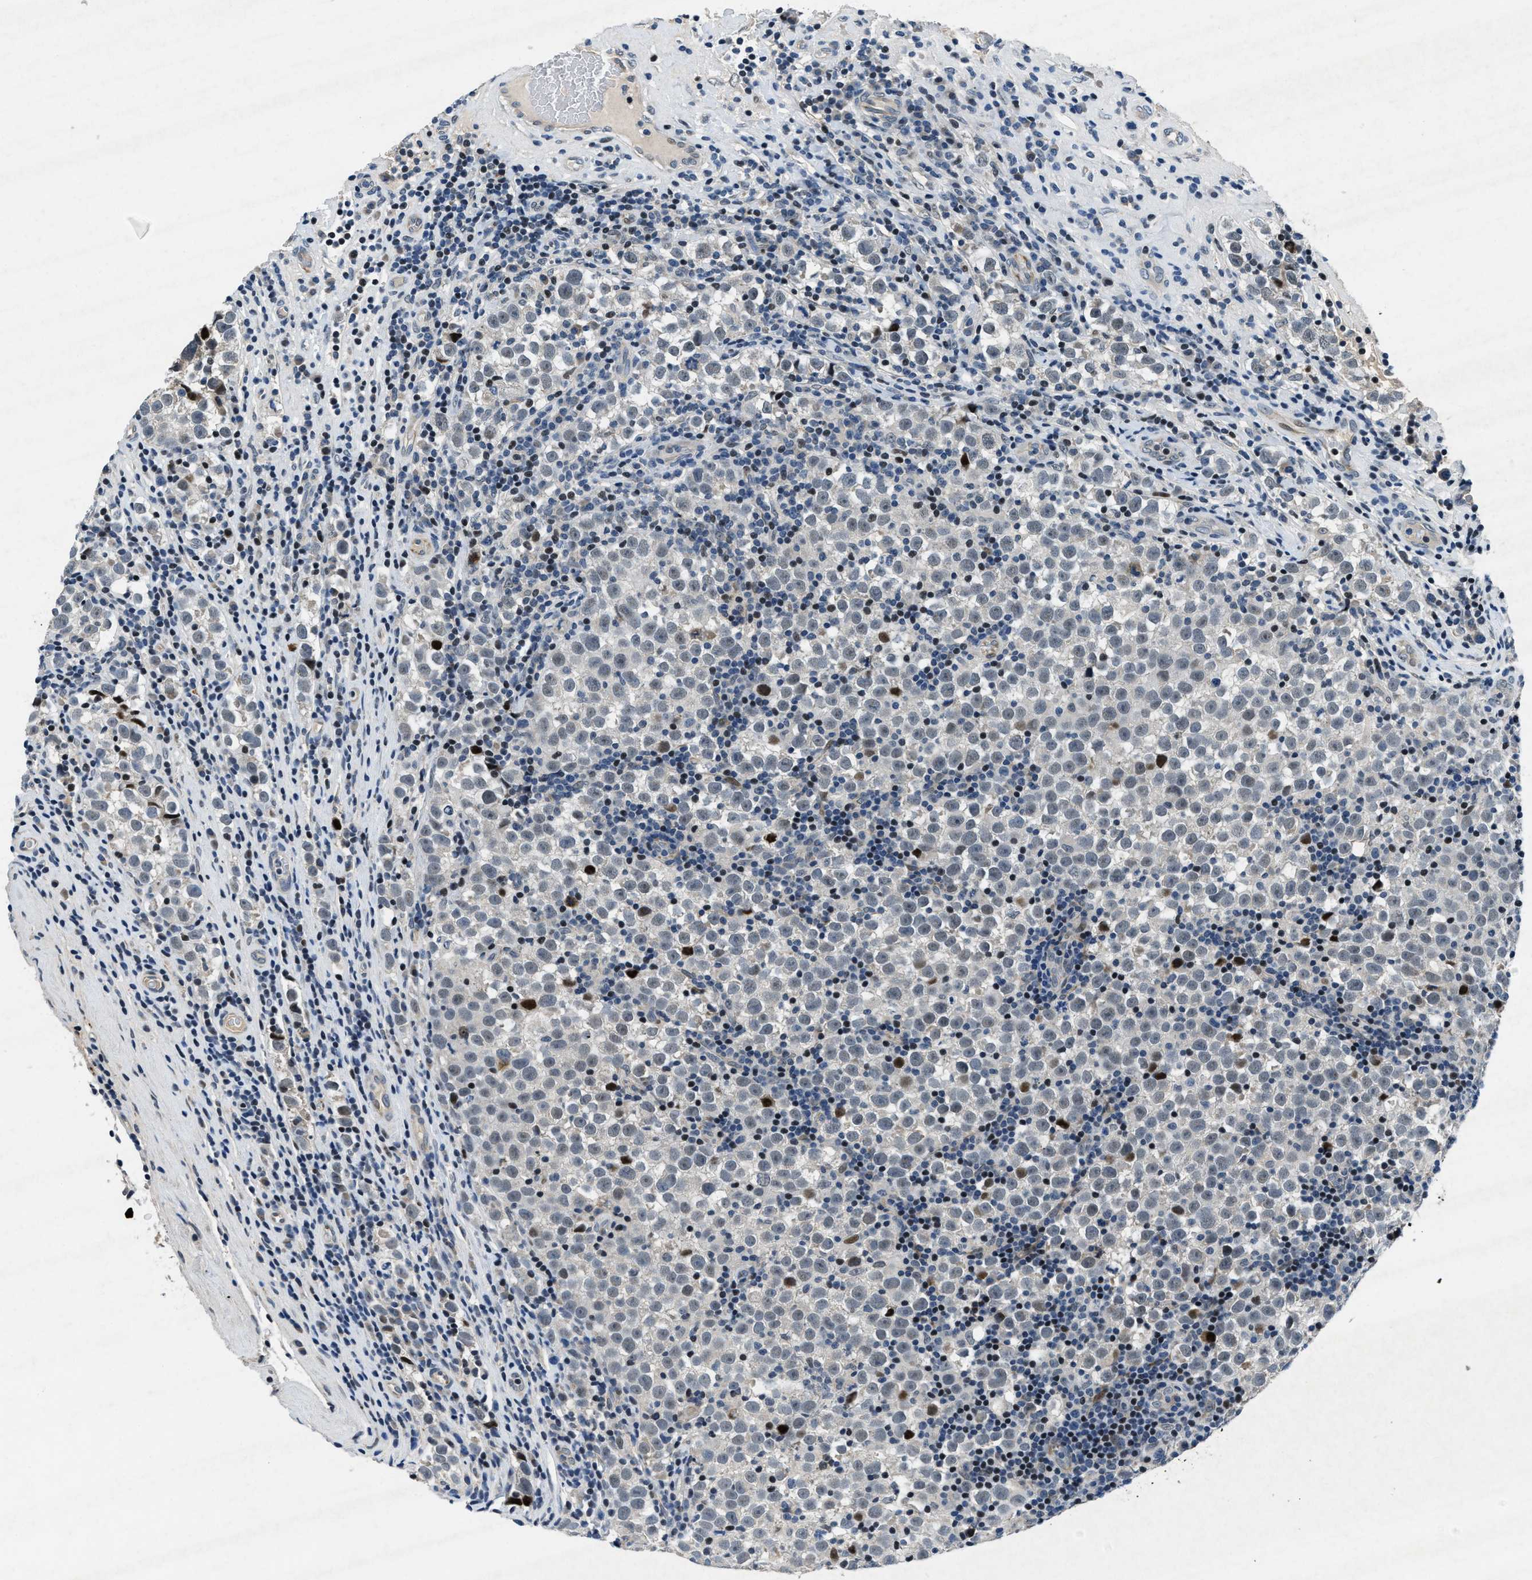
{"staining": {"intensity": "negative", "quantity": "none", "location": "none"}, "tissue": "testis cancer", "cell_type": "Tumor cells", "image_type": "cancer", "snomed": [{"axis": "morphology", "description": "Normal tissue, NOS"}, {"axis": "morphology", "description": "Seminoma, NOS"}, {"axis": "topography", "description": "Testis"}], "caption": "Immunohistochemistry (IHC) photomicrograph of human testis cancer stained for a protein (brown), which demonstrates no staining in tumor cells.", "gene": "PHLDA1", "patient": {"sex": "male", "age": 43}}